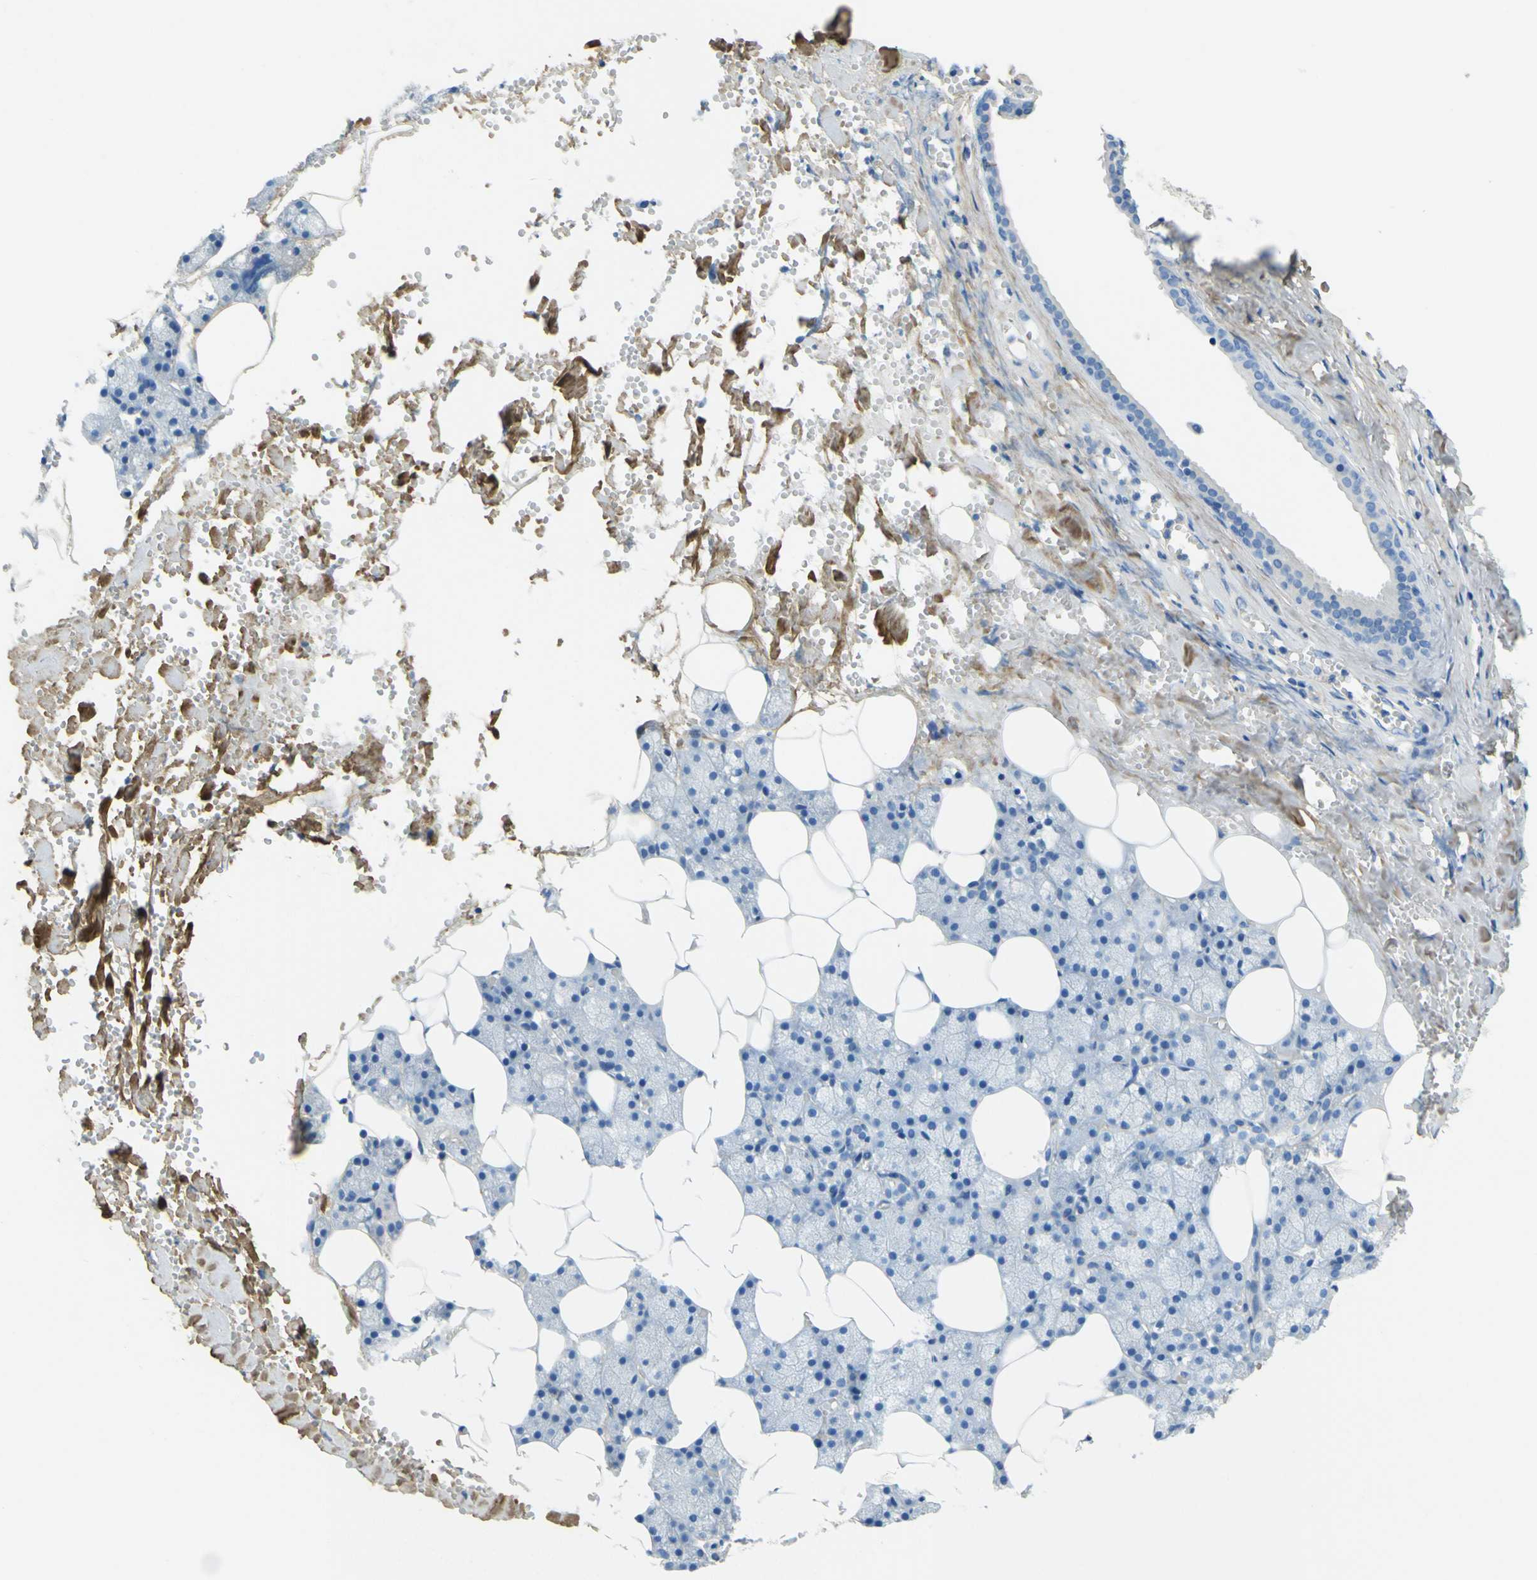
{"staining": {"intensity": "negative", "quantity": "none", "location": "none"}, "tissue": "salivary gland", "cell_type": "Glandular cells", "image_type": "normal", "snomed": [{"axis": "morphology", "description": "Normal tissue, NOS"}, {"axis": "topography", "description": "Salivary gland"}], "caption": "DAB (3,3'-diaminobenzidine) immunohistochemical staining of unremarkable human salivary gland reveals no significant positivity in glandular cells.", "gene": "OGN", "patient": {"sex": "male", "age": 62}}